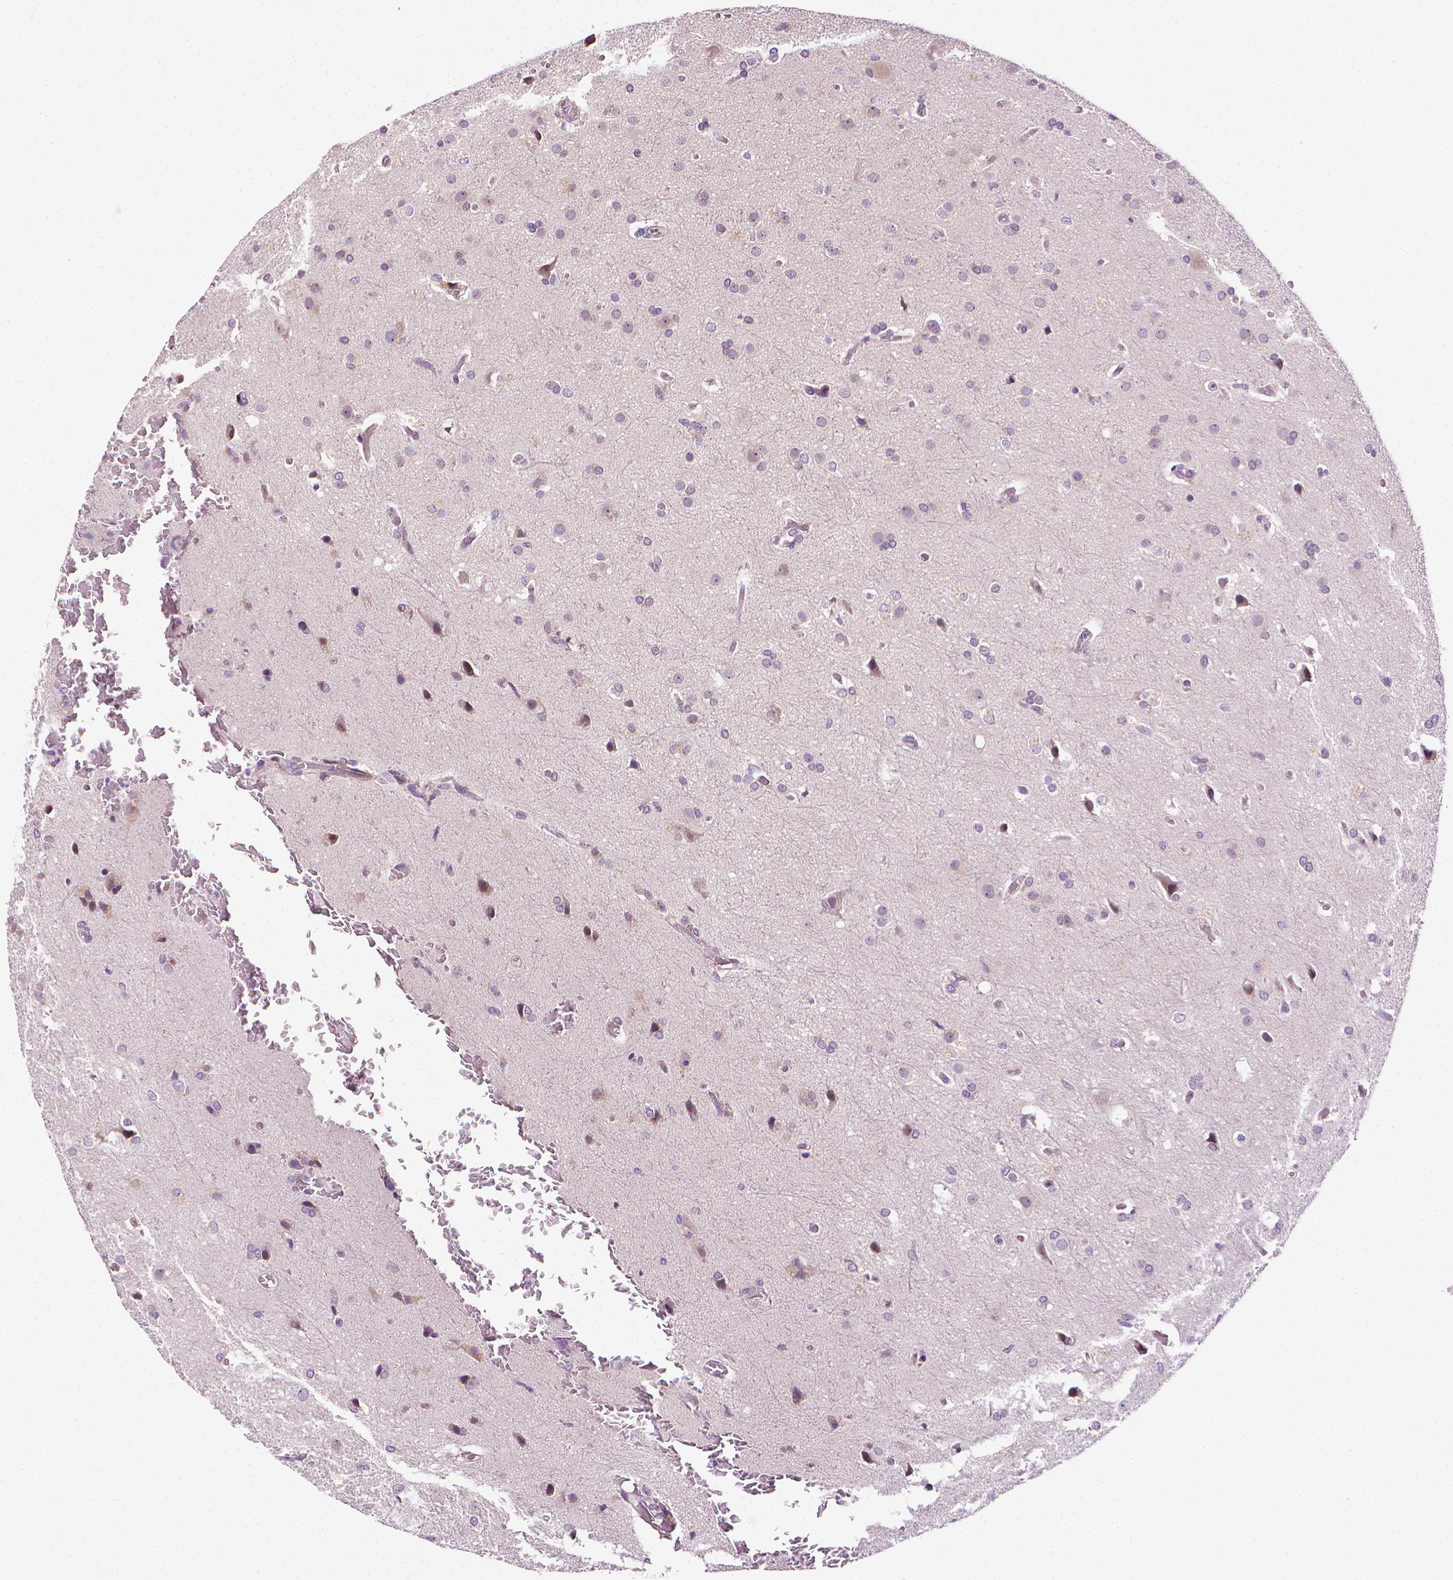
{"staining": {"intensity": "negative", "quantity": "none", "location": "none"}, "tissue": "glioma", "cell_type": "Tumor cells", "image_type": "cancer", "snomed": [{"axis": "morphology", "description": "Glioma, malignant, High grade"}, {"axis": "topography", "description": "Brain"}], "caption": "The image exhibits no significant positivity in tumor cells of glioma. (DAB immunohistochemistry, high magnification).", "gene": "MCOLN3", "patient": {"sex": "male", "age": 68}}